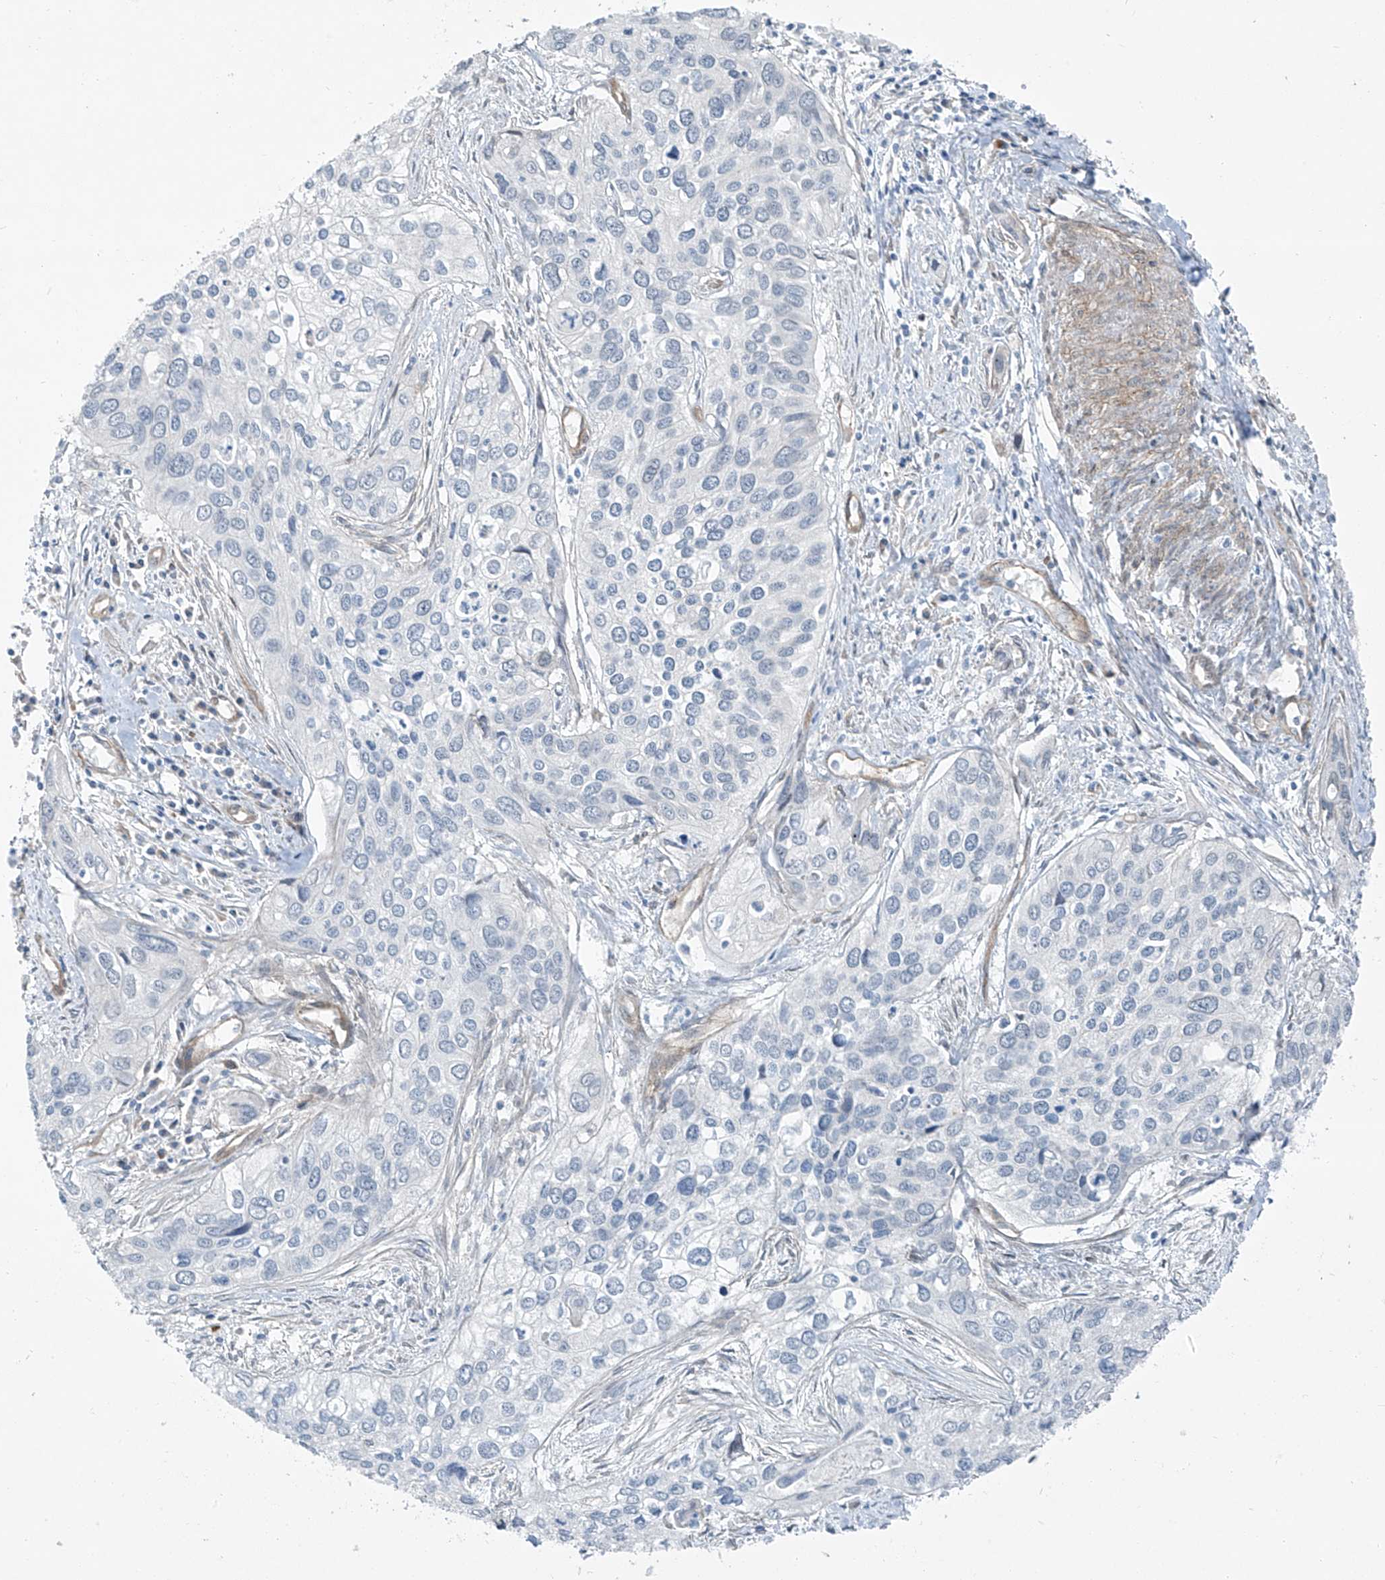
{"staining": {"intensity": "negative", "quantity": "none", "location": "none"}, "tissue": "cervical cancer", "cell_type": "Tumor cells", "image_type": "cancer", "snomed": [{"axis": "morphology", "description": "Squamous cell carcinoma, NOS"}, {"axis": "topography", "description": "Cervix"}], "caption": "Immunohistochemical staining of human cervical cancer displays no significant staining in tumor cells.", "gene": "TNS2", "patient": {"sex": "female", "age": 55}}